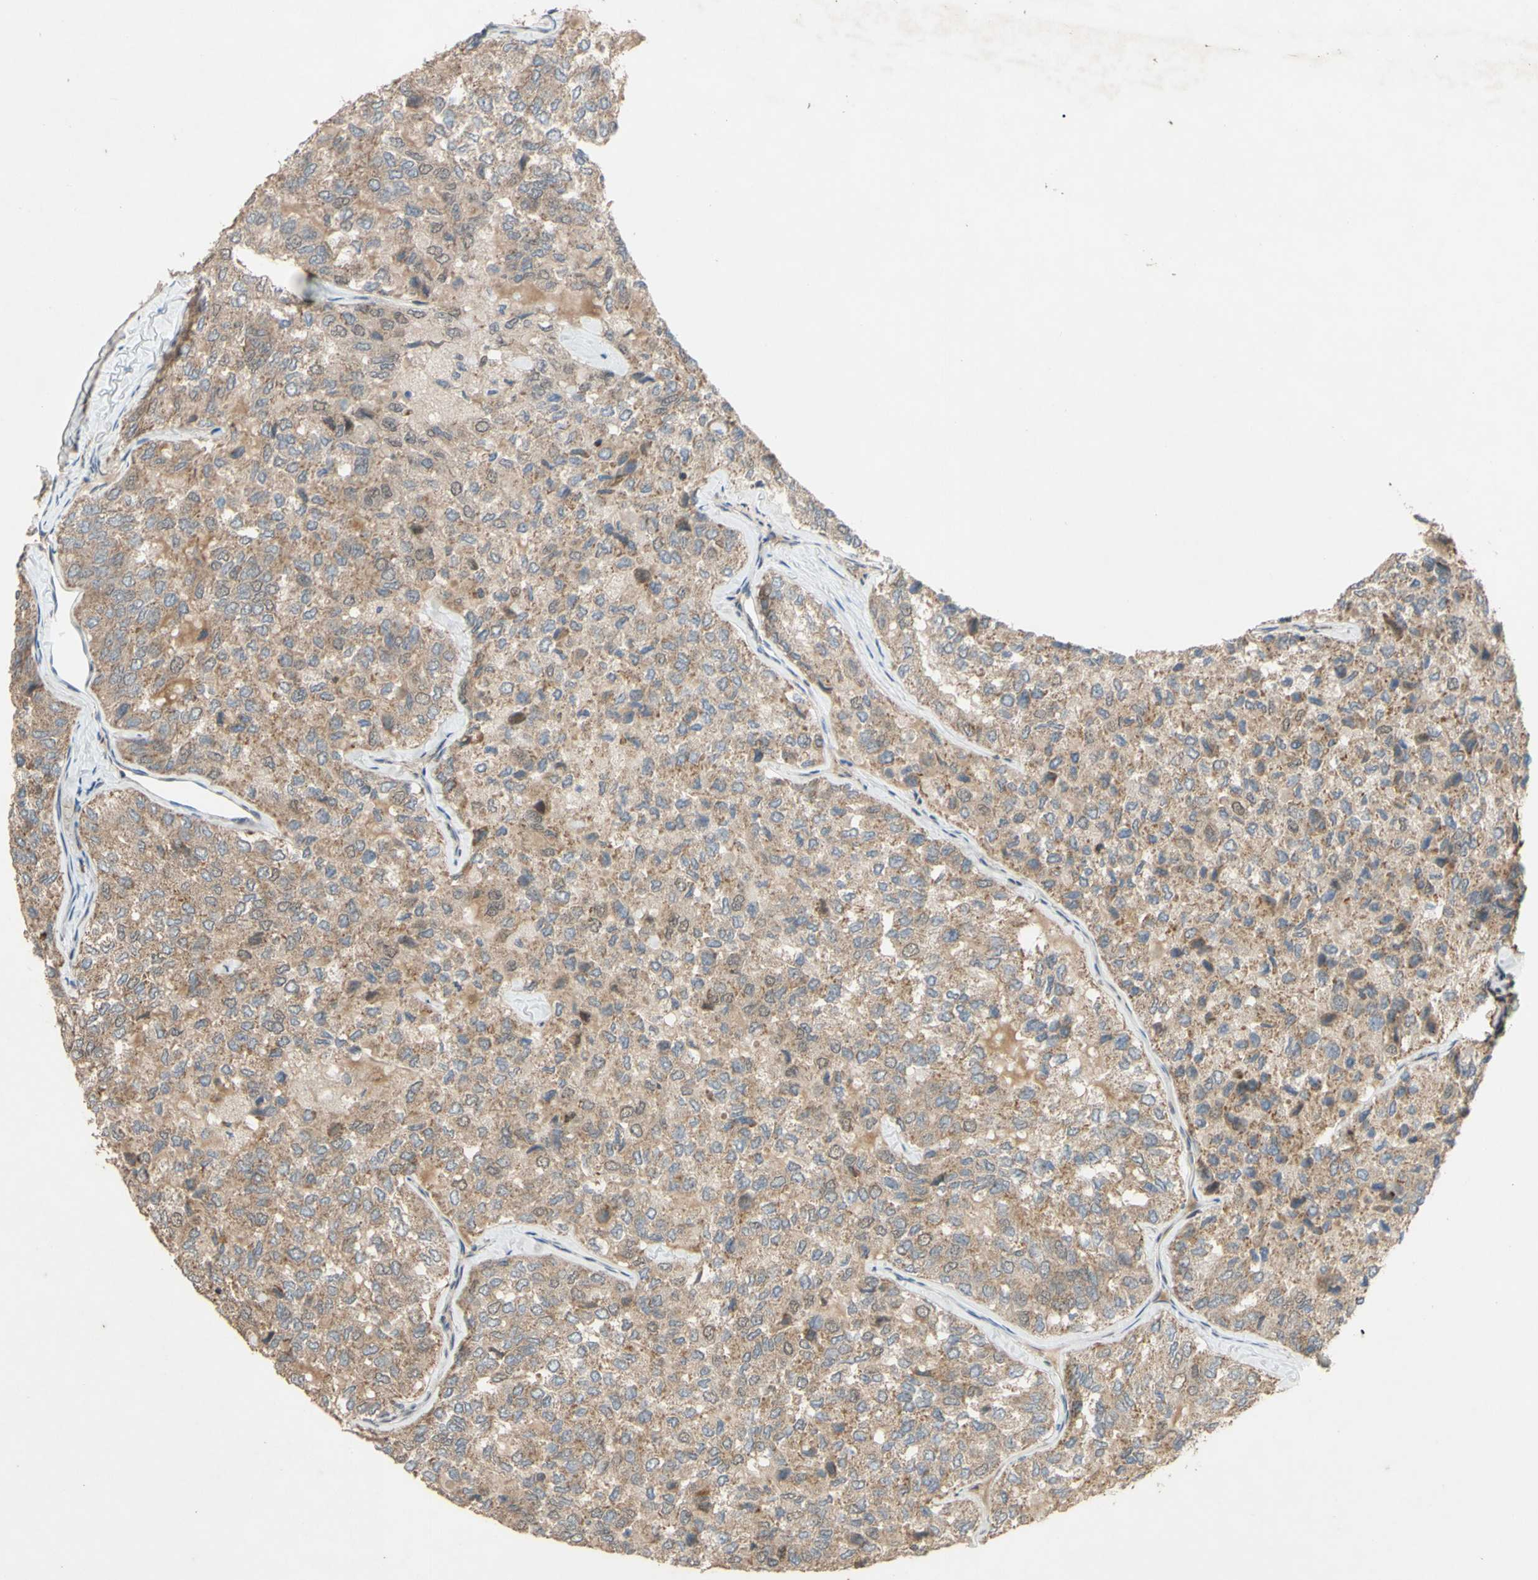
{"staining": {"intensity": "moderate", "quantity": ">75%", "location": "cytoplasmic/membranous"}, "tissue": "thyroid cancer", "cell_type": "Tumor cells", "image_type": "cancer", "snomed": [{"axis": "morphology", "description": "Follicular adenoma carcinoma, NOS"}, {"axis": "topography", "description": "Thyroid gland"}], "caption": "A brown stain highlights moderate cytoplasmic/membranous expression of a protein in human thyroid cancer (follicular adenoma carcinoma) tumor cells. (DAB (3,3'-diaminobenzidine) IHC, brown staining for protein, blue staining for nuclei).", "gene": "CD164", "patient": {"sex": "male", "age": 75}}